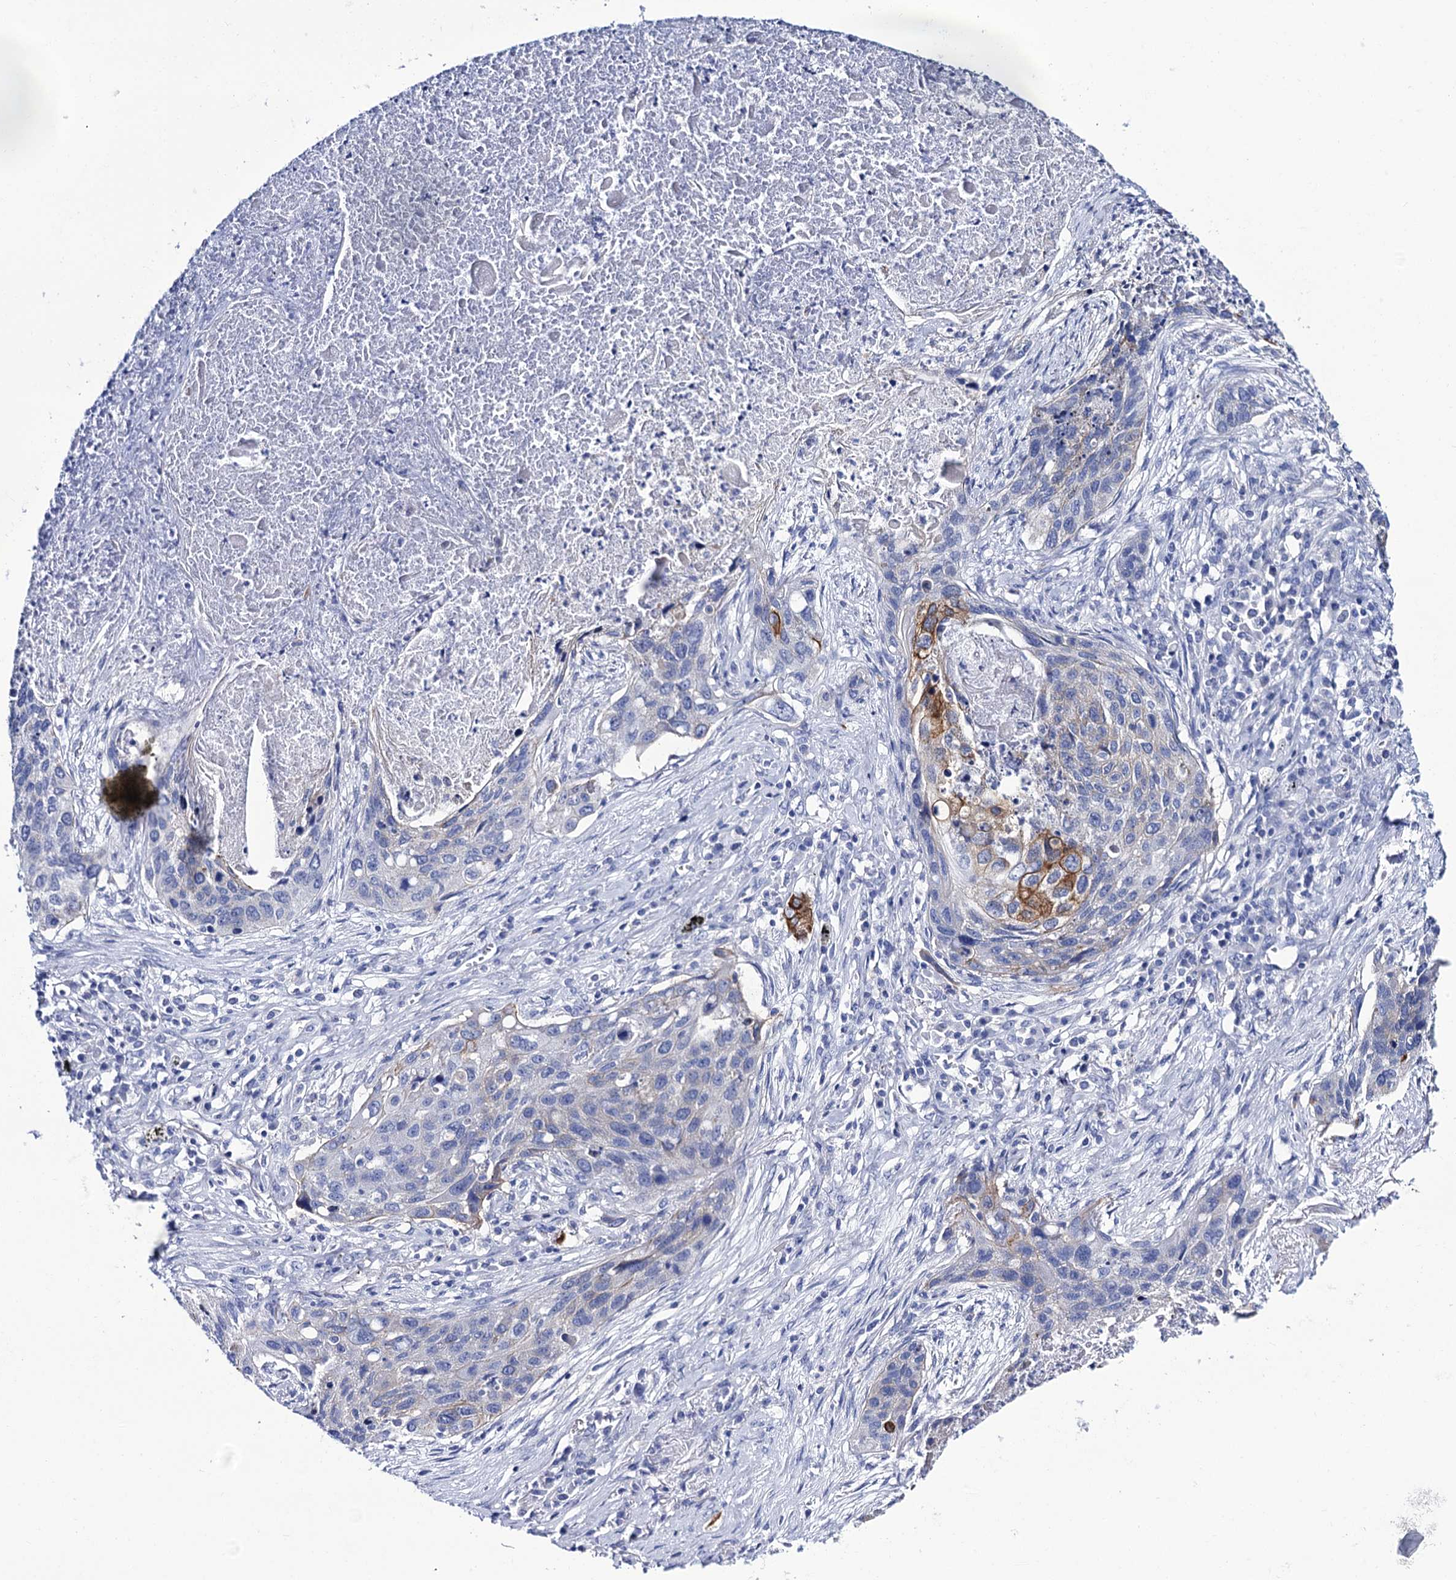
{"staining": {"intensity": "negative", "quantity": "none", "location": "none"}, "tissue": "lung cancer", "cell_type": "Tumor cells", "image_type": "cancer", "snomed": [{"axis": "morphology", "description": "Squamous cell carcinoma, NOS"}, {"axis": "topography", "description": "Lung"}], "caption": "Protein analysis of squamous cell carcinoma (lung) demonstrates no significant staining in tumor cells. (DAB IHC with hematoxylin counter stain).", "gene": "RAB3IP", "patient": {"sex": "female", "age": 63}}